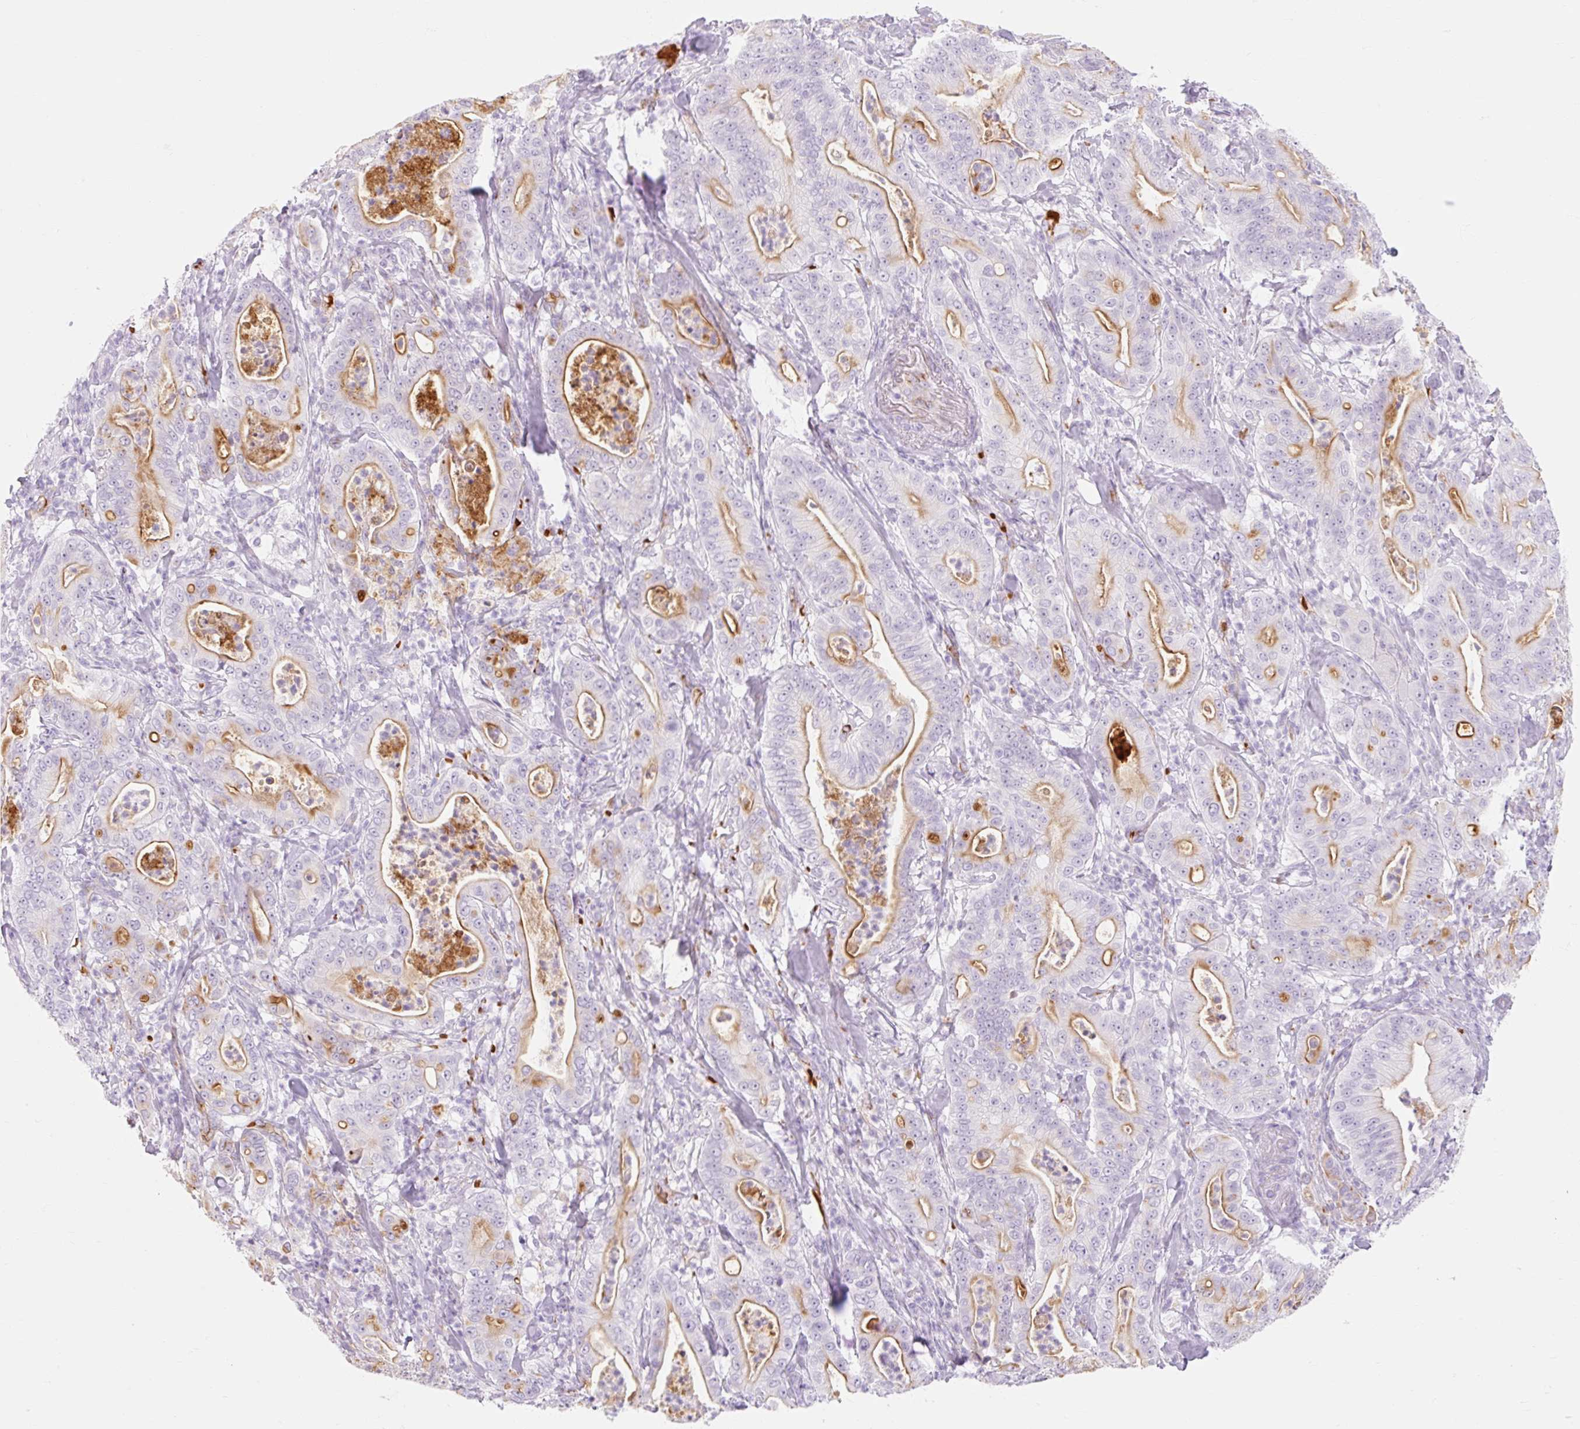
{"staining": {"intensity": "moderate", "quantity": "<25%", "location": "cytoplasmic/membranous"}, "tissue": "pancreatic cancer", "cell_type": "Tumor cells", "image_type": "cancer", "snomed": [{"axis": "morphology", "description": "Adenocarcinoma, NOS"}, {"axis": "topography", "description": "Pancreas"}], "caption": "Immunohistochemistry (IHC) micrograph of neoplastic tissue: pancreatic cancer (adenocarcinoma) stained using immunohistochemistry reveals low levels of moderate protein expression localized specifically in the cytoplasmic/membranous of tumor cells, appearing as a cytoplasmic/membranous brown color.", "gene": "TAF1L", "patient": {"sex": "male", "age": 71}}